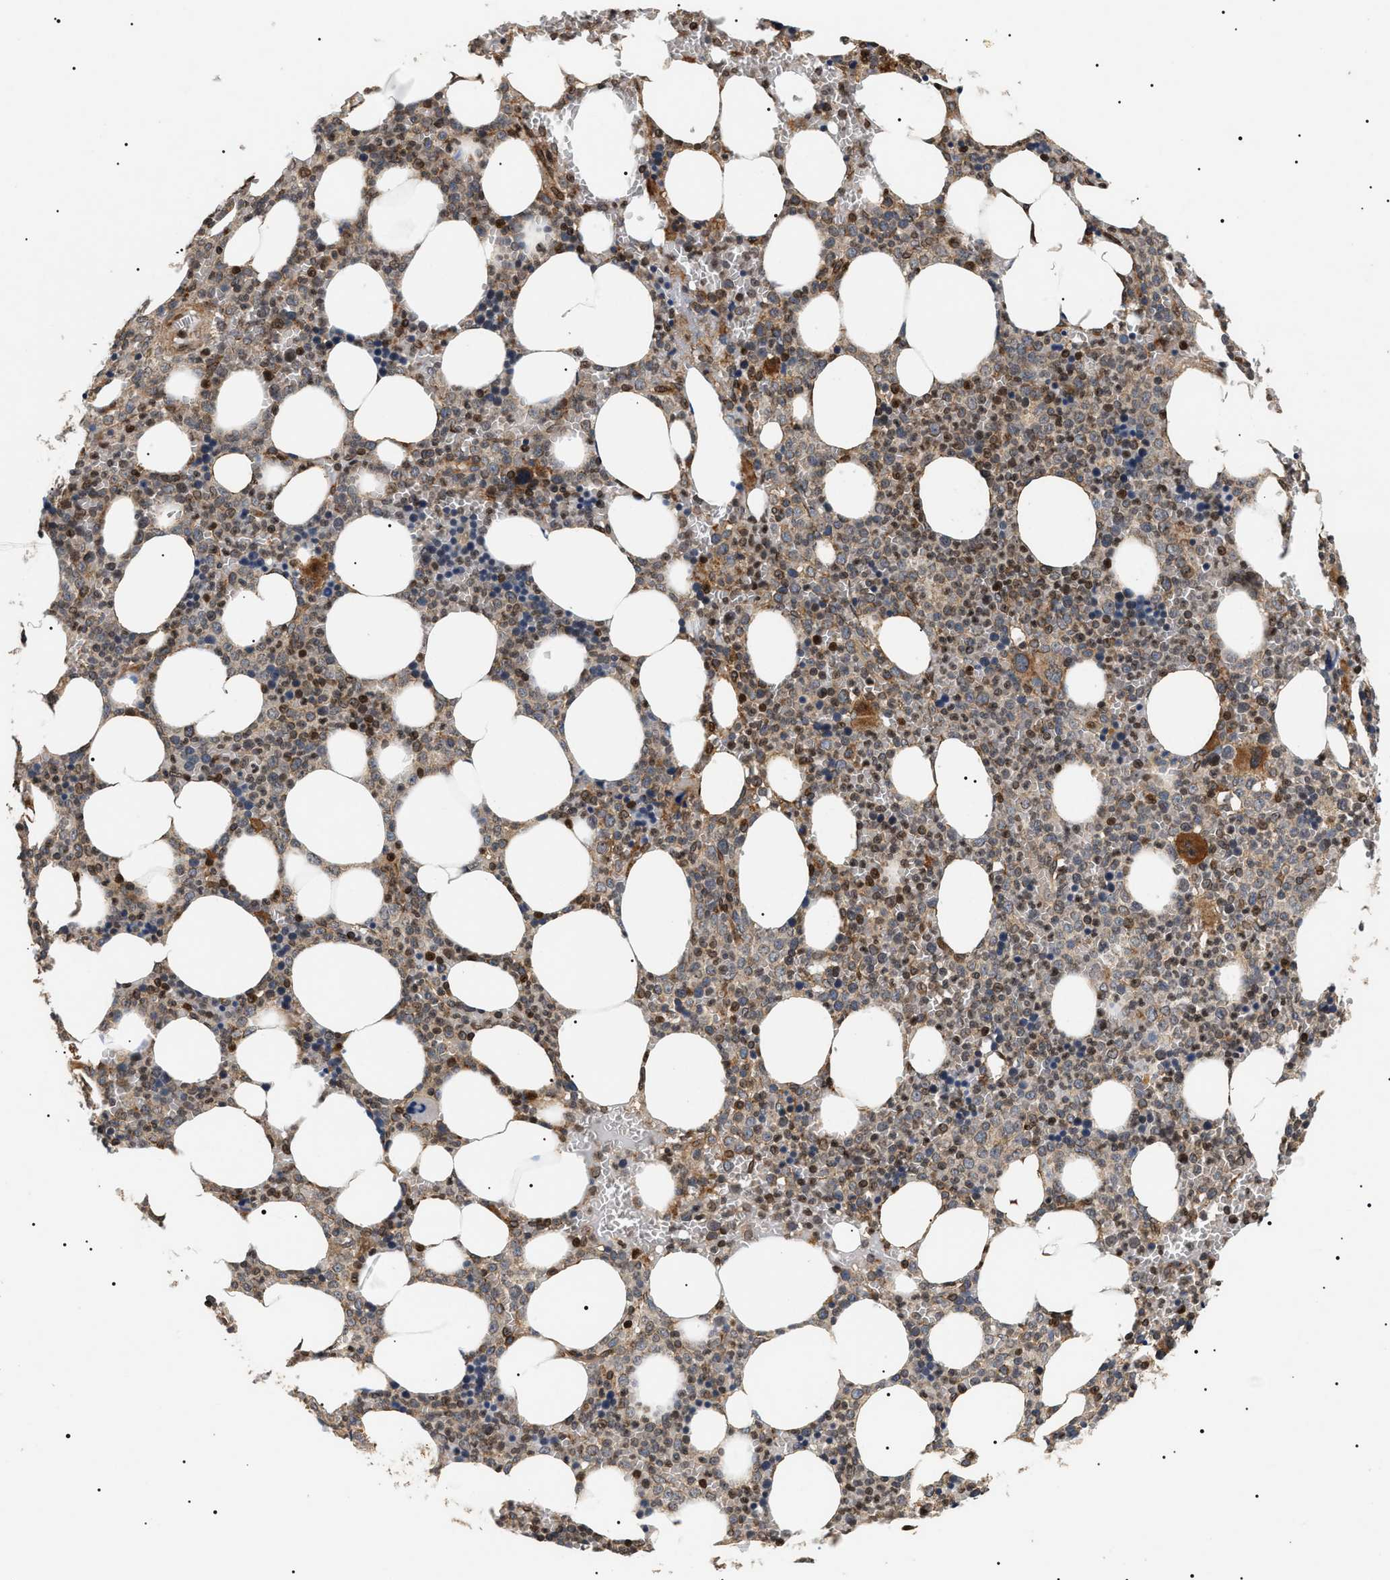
{"staining": {"intensity": "moderate", "quantity": "25%-75%", "location": "cytoplasmic/membranous,nuclear"}, "tissue": "bone marrow", "cell_type": "Hematopoietic cells", "image_type": "normal", "snomed": [{"axis": "morphology", "description": "Normal tissue, NOS"}, {"axis": "morphology", "description": "Inflammation, NOS"}, {"axis": "topography", "description": "Bone marrow"}], "caption": "Benign bone marrow reveals moderate cytoplasmic/membranous,nuclear expression in about 25%-75% of hematopoietic cells.", "gene": "ZBTB26", "patient": {"sex": "female", "age": 67}}